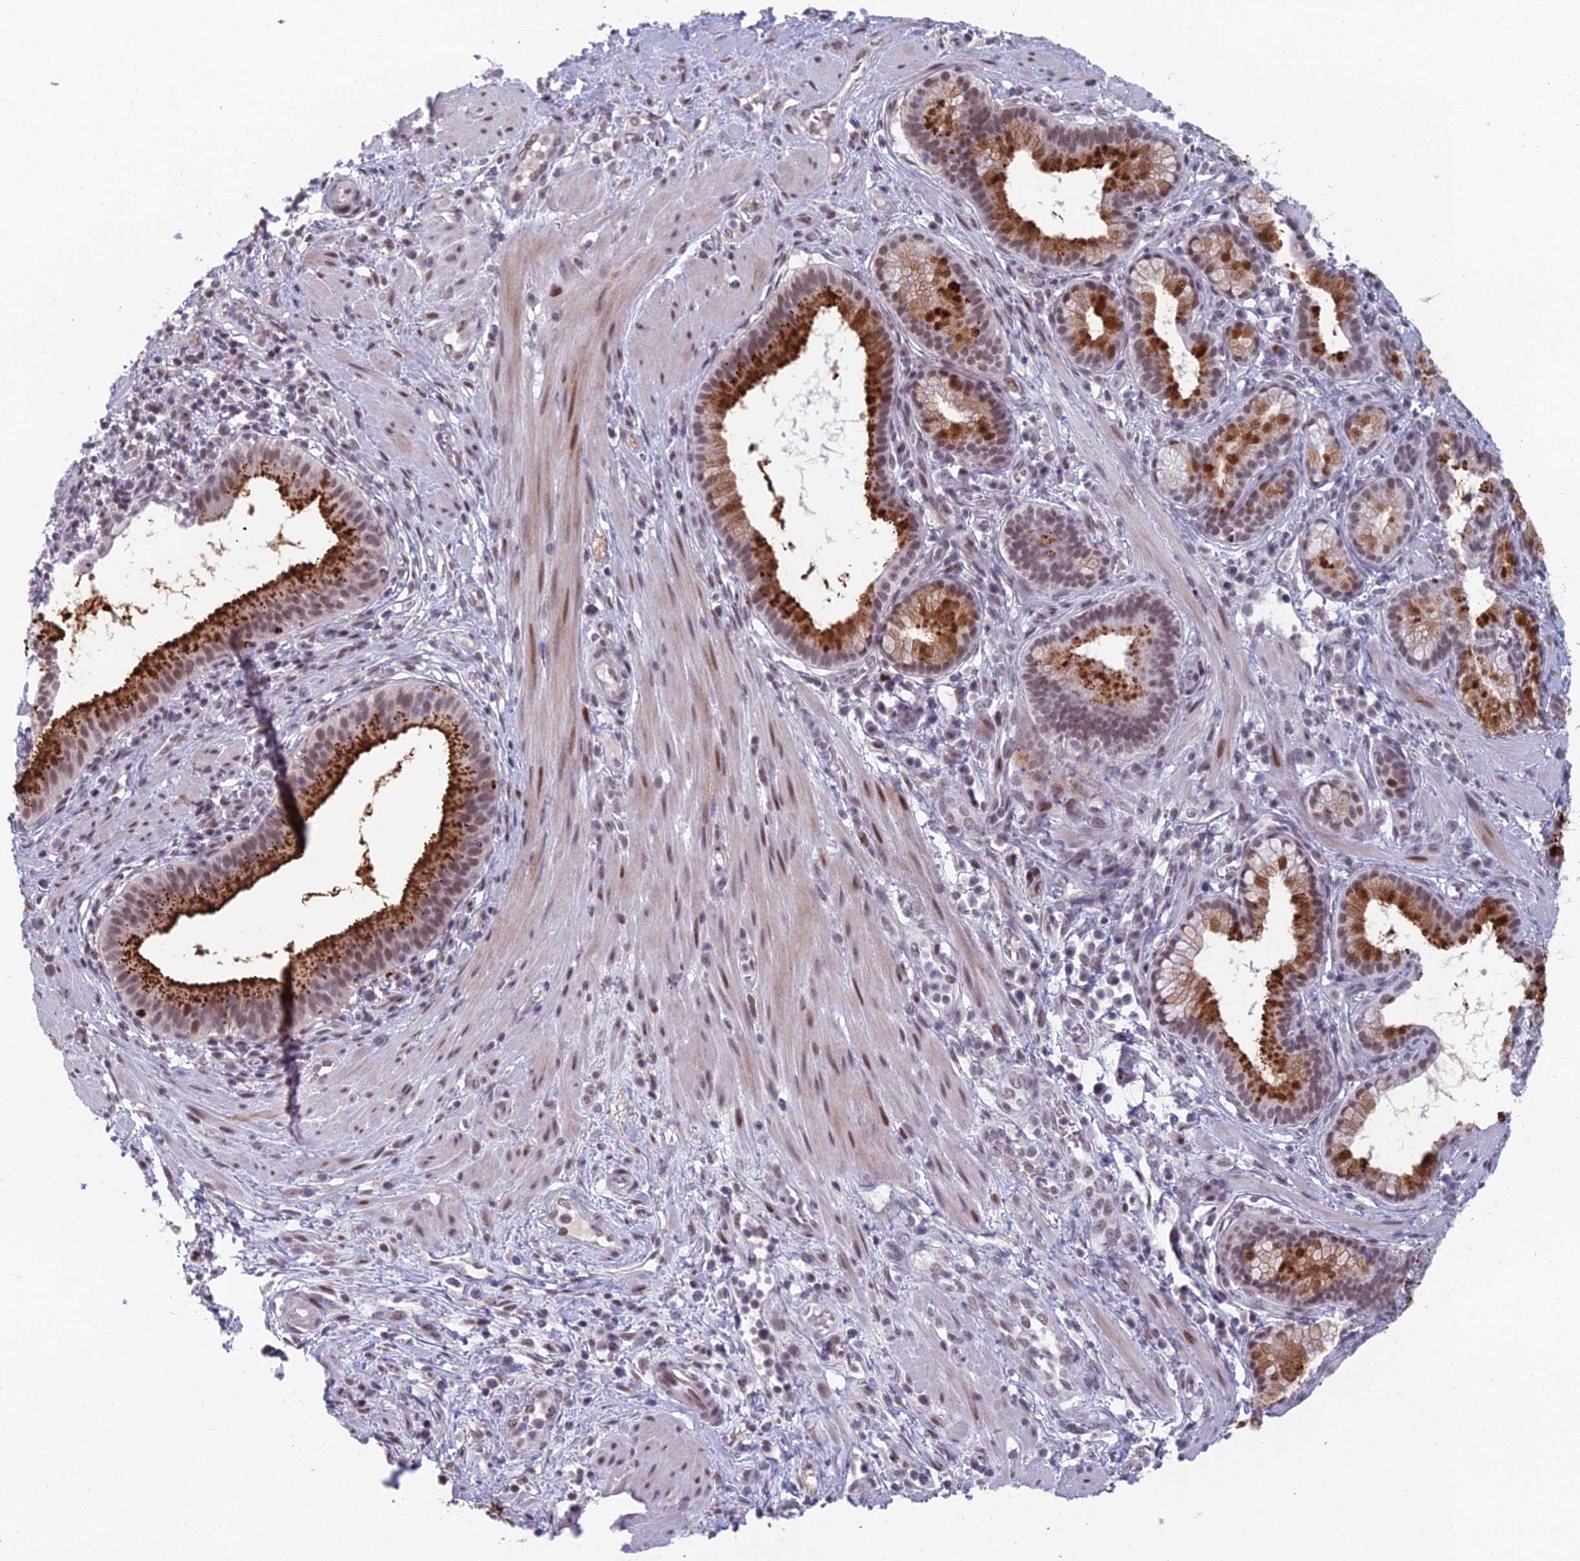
{"staining": {"intensity": "strong", "quantity": "25%-75%", "location": "cytoplasmic/membranous,nuclear"}, "tissue": "pancreatic cancer", "cell_type": "Tumor cells", "image_type": "cancer", "snomed": [{"axis": "morphology", "description": "Adenocarcinoma, NOS"}, {"axis": "topography", "description": "Pancreas"}], "caption": "Immunohistochemistry (IHC) (DAB (3,3'-diaminobenzidine)) staining of human adenocarcinoma (pancreatic) exhibits strong cytoplasmic/membranous and nuclear protein expression in approximately 25%-75% of tumor cells.", "gene": "RGS17", "patient": {"sex": "male", "age": 72}}